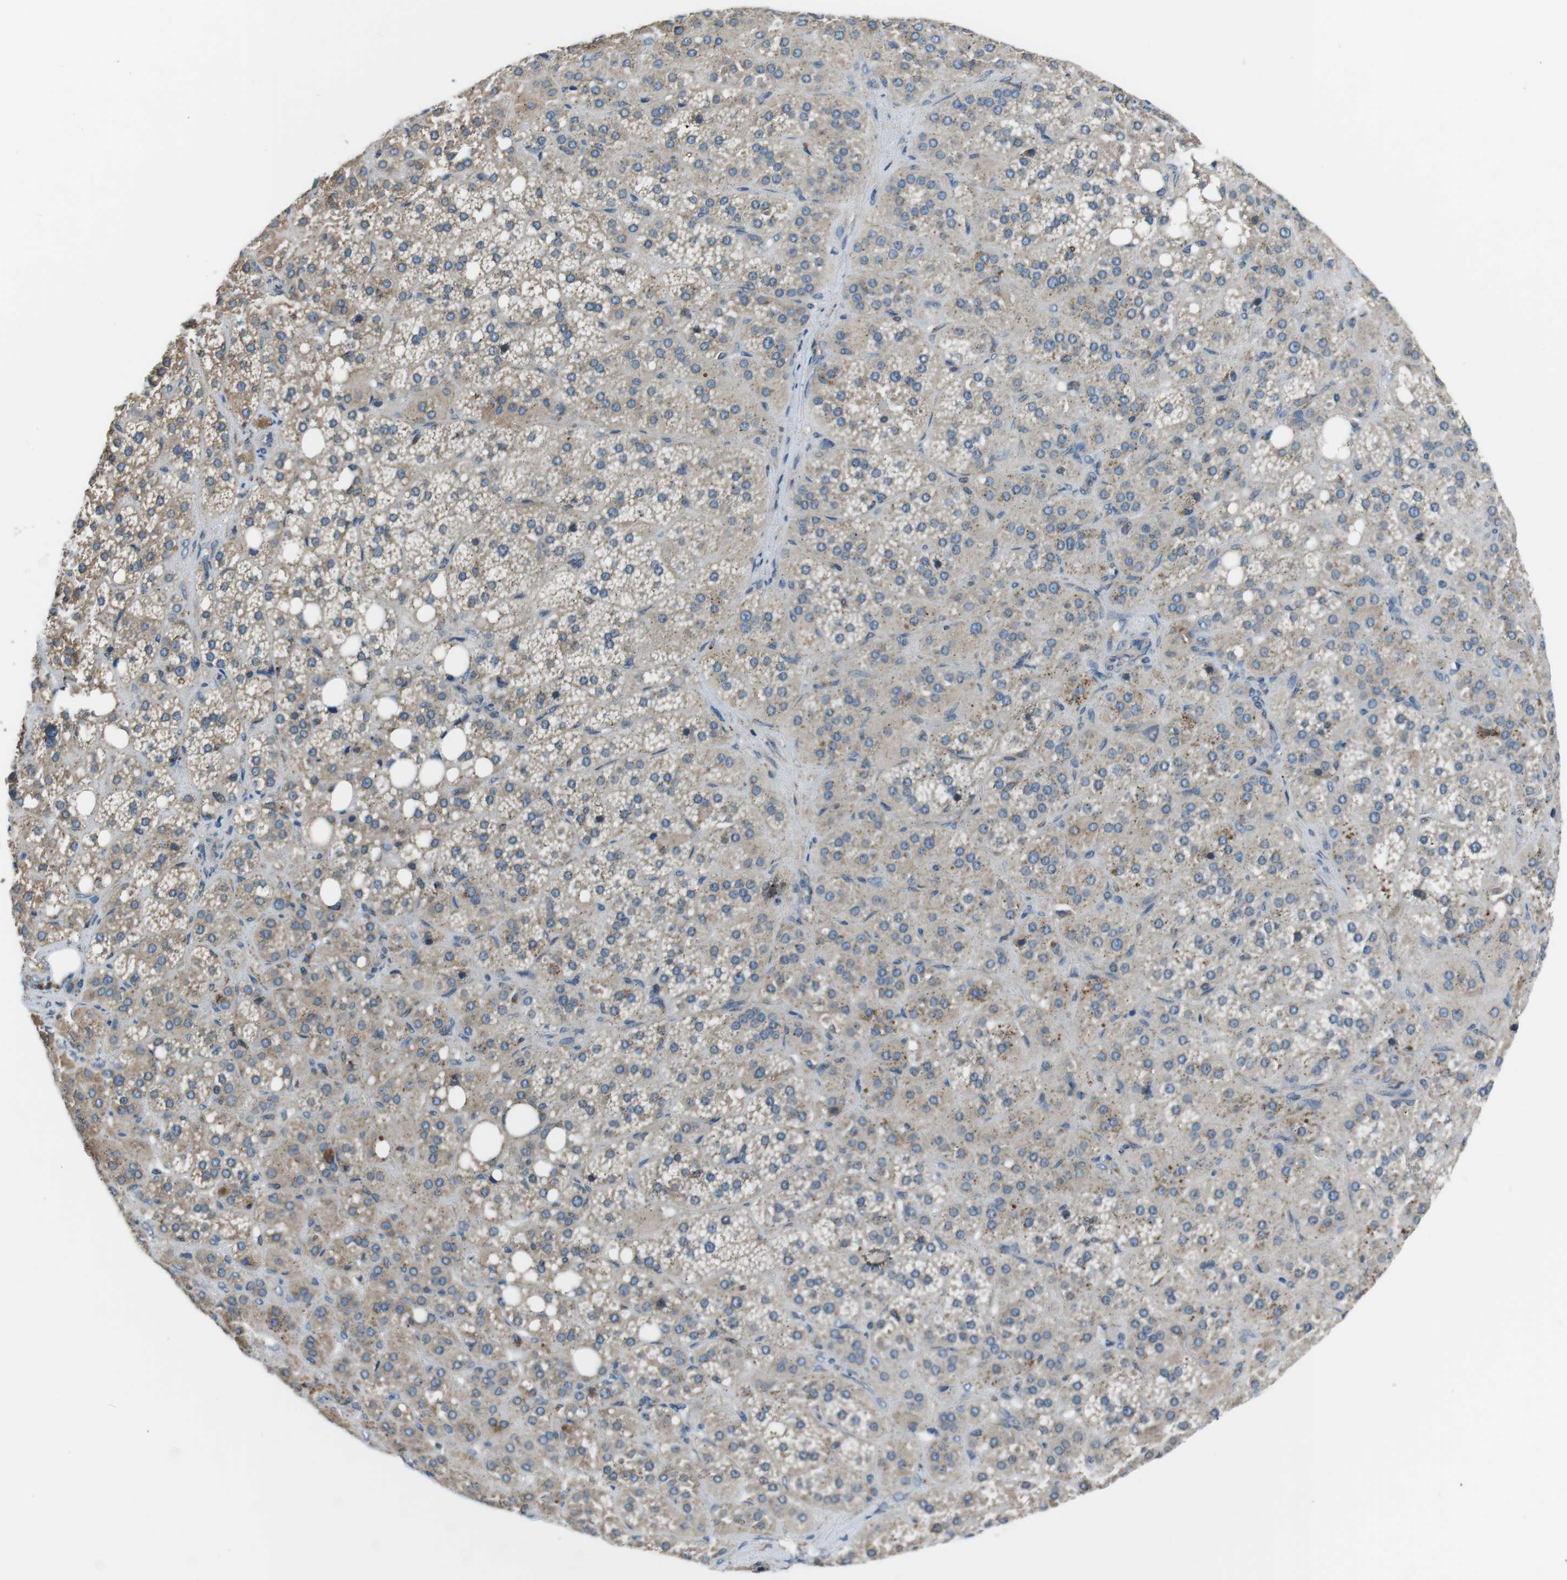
{"staining": {"intensity": "moderate", "quantity": "25%-75%", "location": "cytoplasmic/membranous"}, "tissue": "adrenal gland", "cell_type": "Glandular cells", "image_type": "normal", "snomed": [{"axis": "morphology", "description": "Normal tissue, NOS"}, {"axis": "topography", "description": "Adrenal gland"}], "caption": "Glandular cells demonstrate medium levels of moderate cytoplasmic/membranous staining in approximately 25%-75% of cells in normal human adrenal gland.", "gene": "FAM3B", "patient": {"sex": "female", "age": 59}}